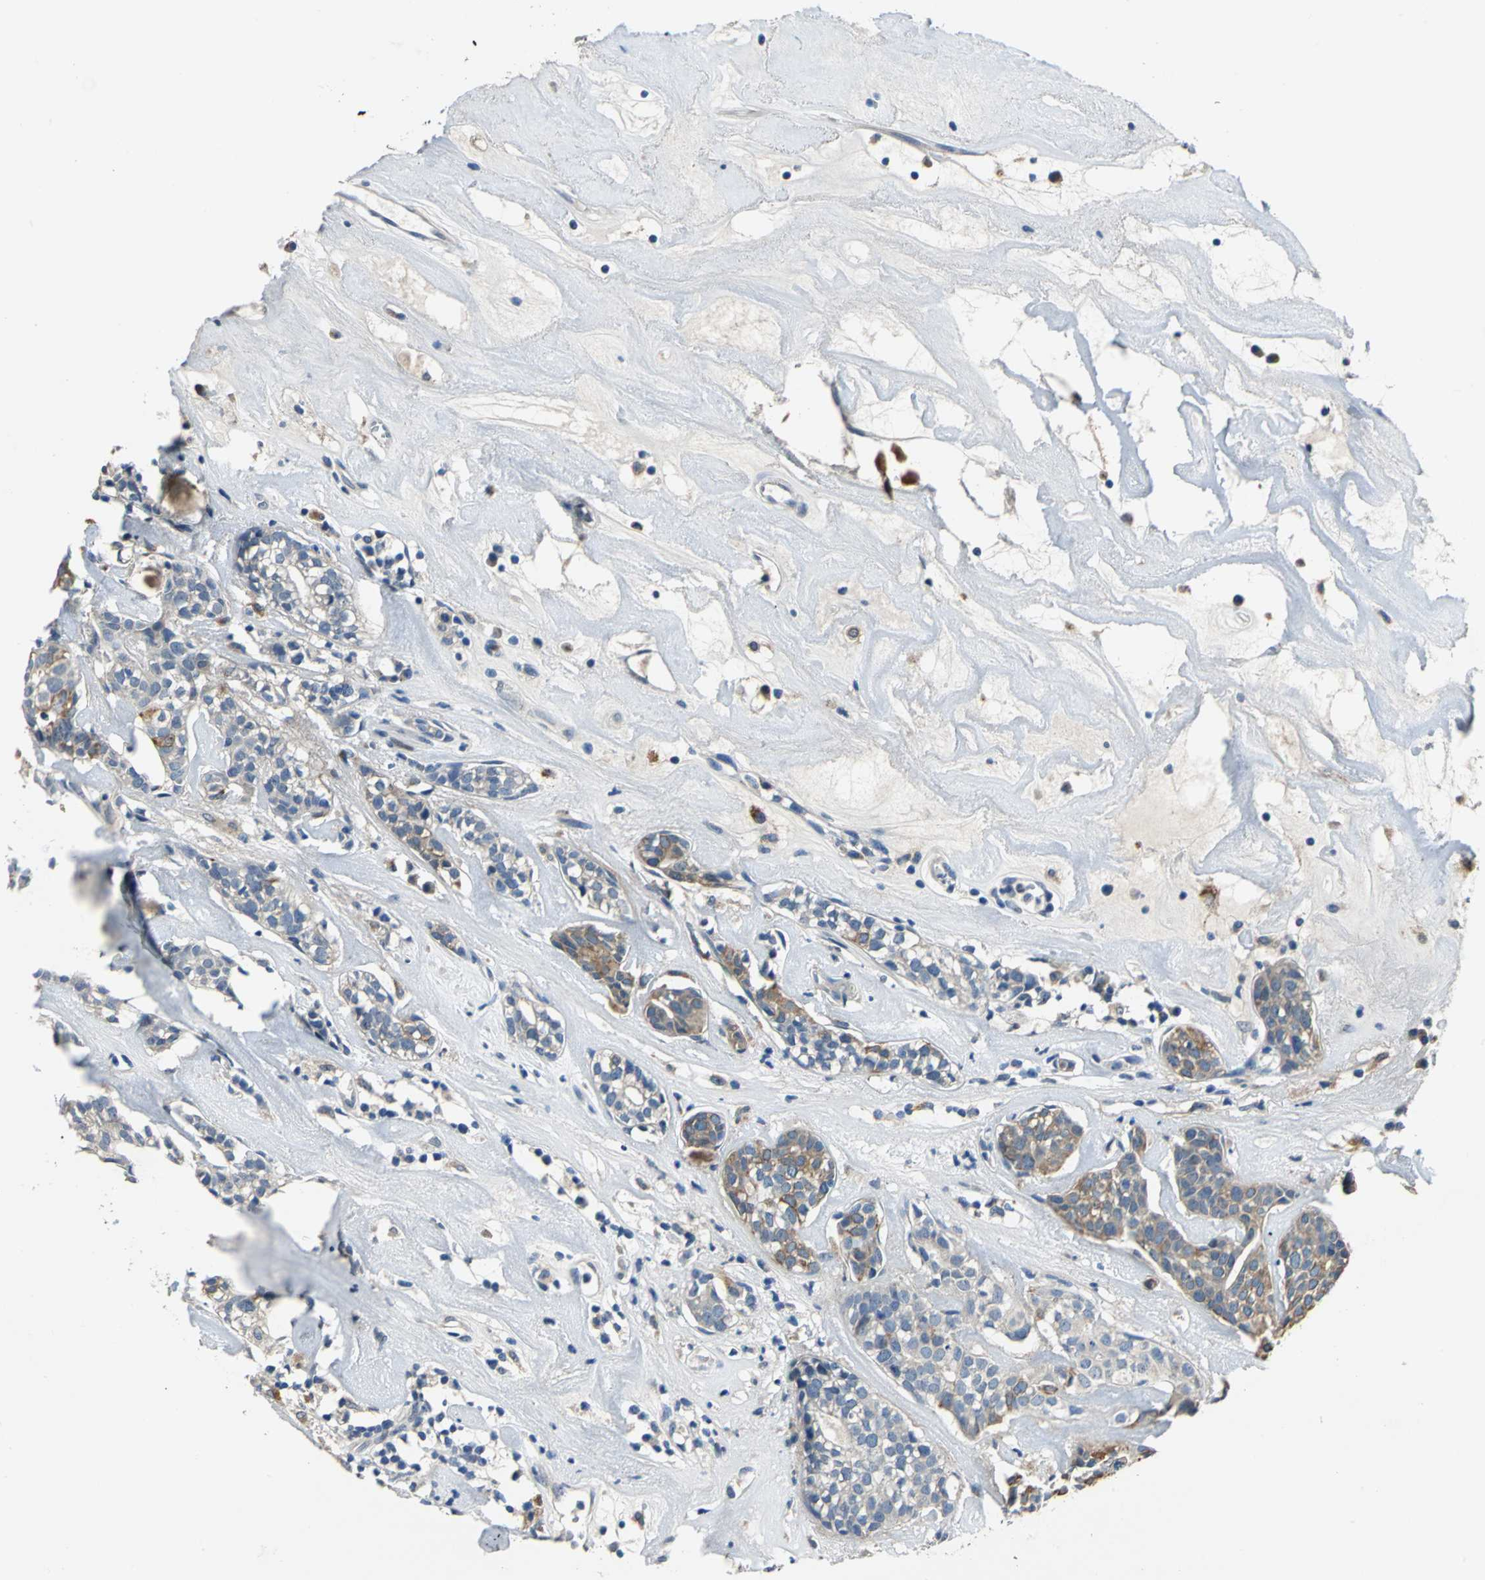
{"staining": {"intensity": "weak", "quantity": "25%-75%", "location": "cytoplasmic/membranous"}, "tissue": "head and neck cancer", "cell_type": "Tumor cells", "image_type": "cancer", "snomed": [{"axis": "morphology", "description": "Adenocarcinoma, NOS"}, {"axis": "topography", "description": "Salivary gland"}, {"axis": "topography", "description": "Head-Neck"}], "caption": "Tumor cells reveal weak cytoplasmic/membranous expression in approximately 25%-75% of cells in head and neck cancer.", "gene": "RASD2", "patient": {"sex": "female", "age": 65}}